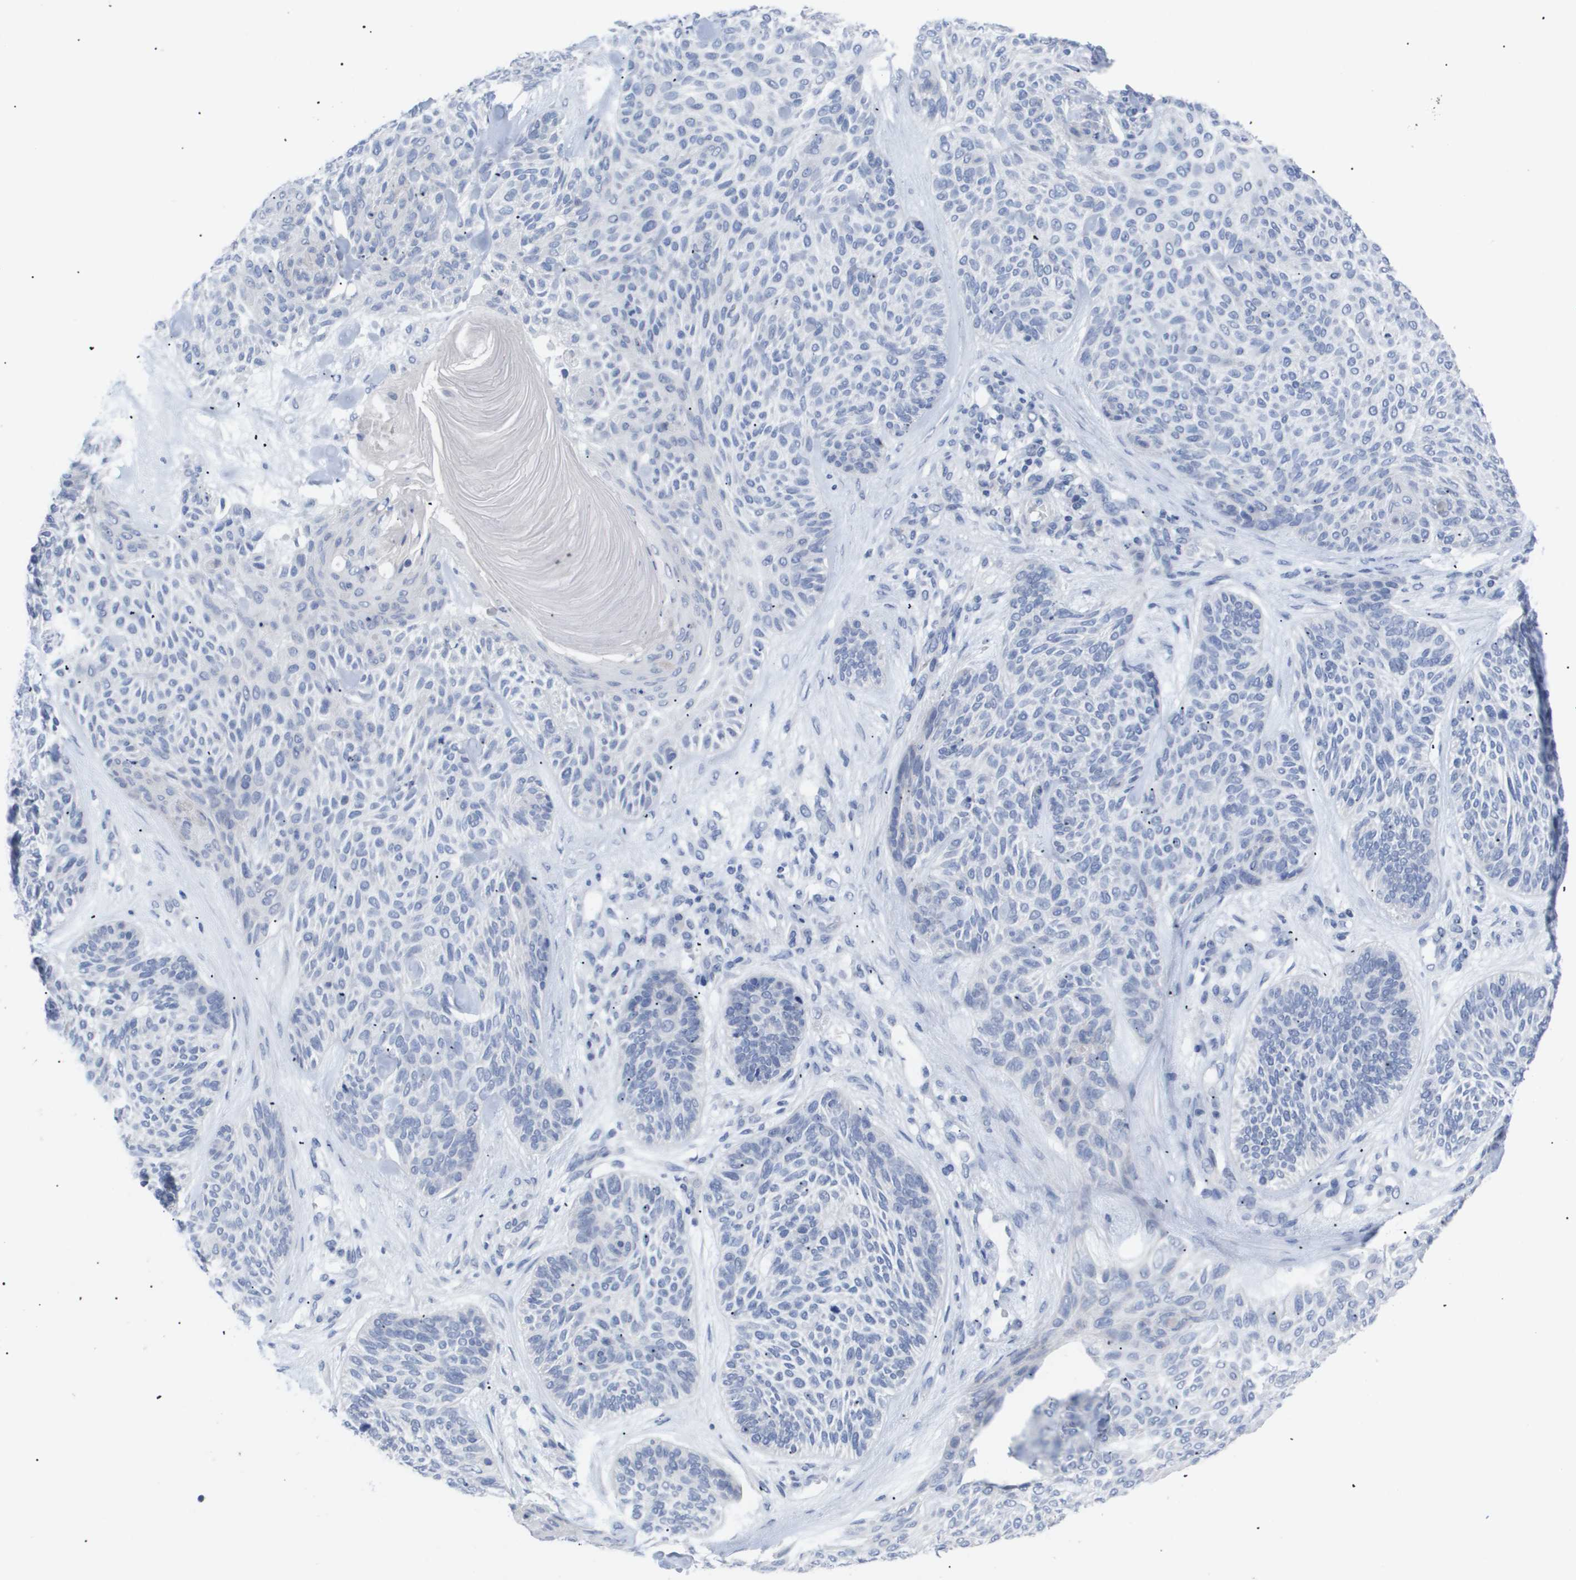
{"staining": {"intensity": "negative", "quantity": "none", "location": "none"}, "tissue": "skin cancer", "cell_type": "Tumor cells", "image_type": "cancer", "snomed": [{"axis": "morphology", "description": "Basal cell carcinoma"}, {"axis": "topography", "description": "Skin"}], "caption": "Skin cancer (basal cell carcinoma) was stained to show a protein in brown. There is no significant expression in tumor cells.", "gene": "CAV3", "patient": {"sex": "male", "age": 55}}